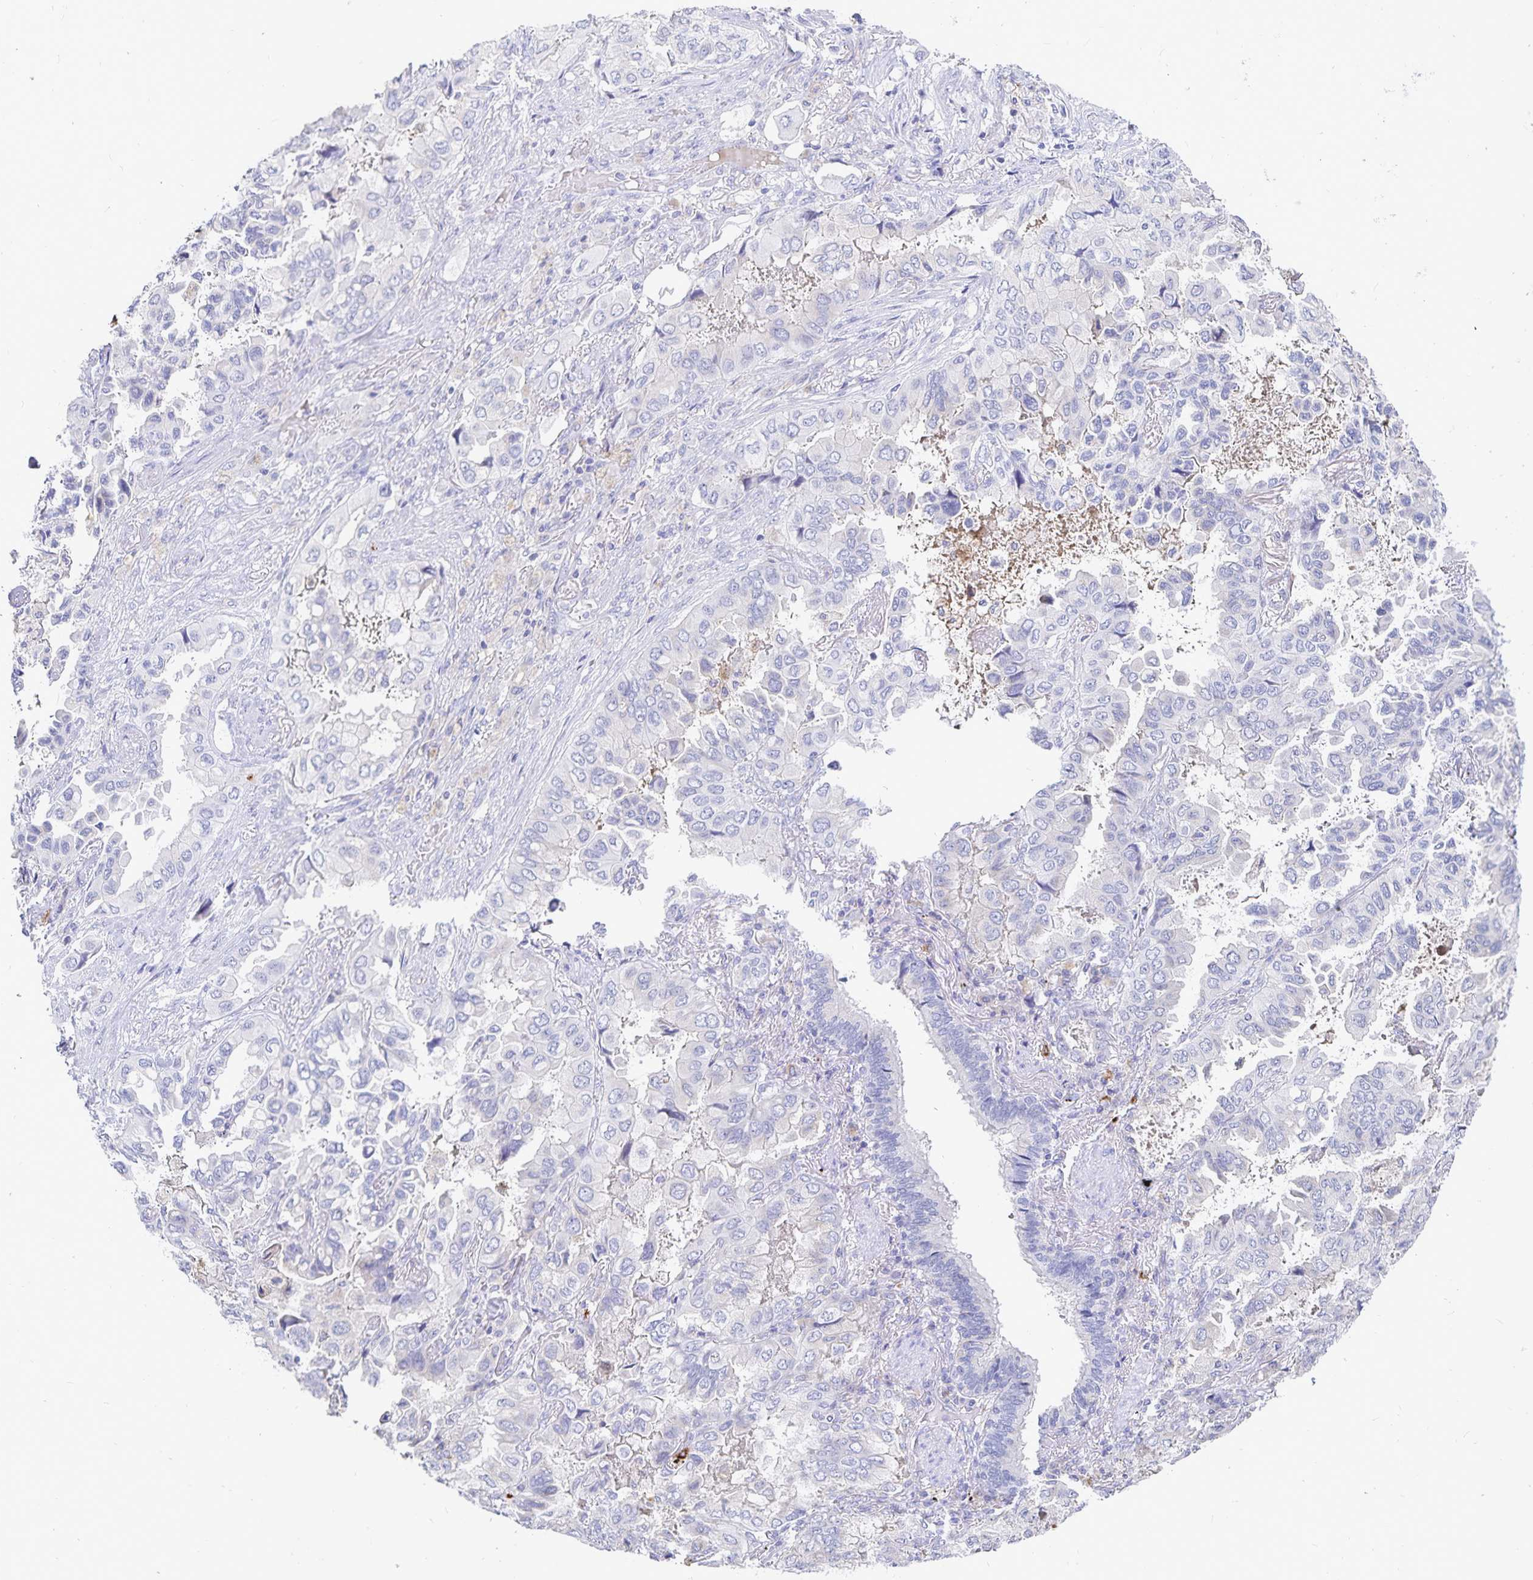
{"staining": {"intensity": "negative", "quantity": "none", "location": "none"}, "tissue": "lung cancer", "cell_type": "Tumor cells", "image_type": "cancer", "snomed": [{"axis": "morphology", "description": "Aneuploidy"}, {"axis": "morphology", "description": "Adenocarcinoma, NOS"}, {"axis": "morphology", "description": "Adenocarcinoma, metastatic, NOS"}, {"axis": "topography", "description": "Lymph node"}, {"axis": "topography", "description": "Lung"}], "caption": "IHC photomicrograph of human lung adenocarcinoma stained for a protein (brown), which exhibits no staining in tumor cells.", "gene": "PKHD1", "patient": {"sex": "female", "age": 48}}